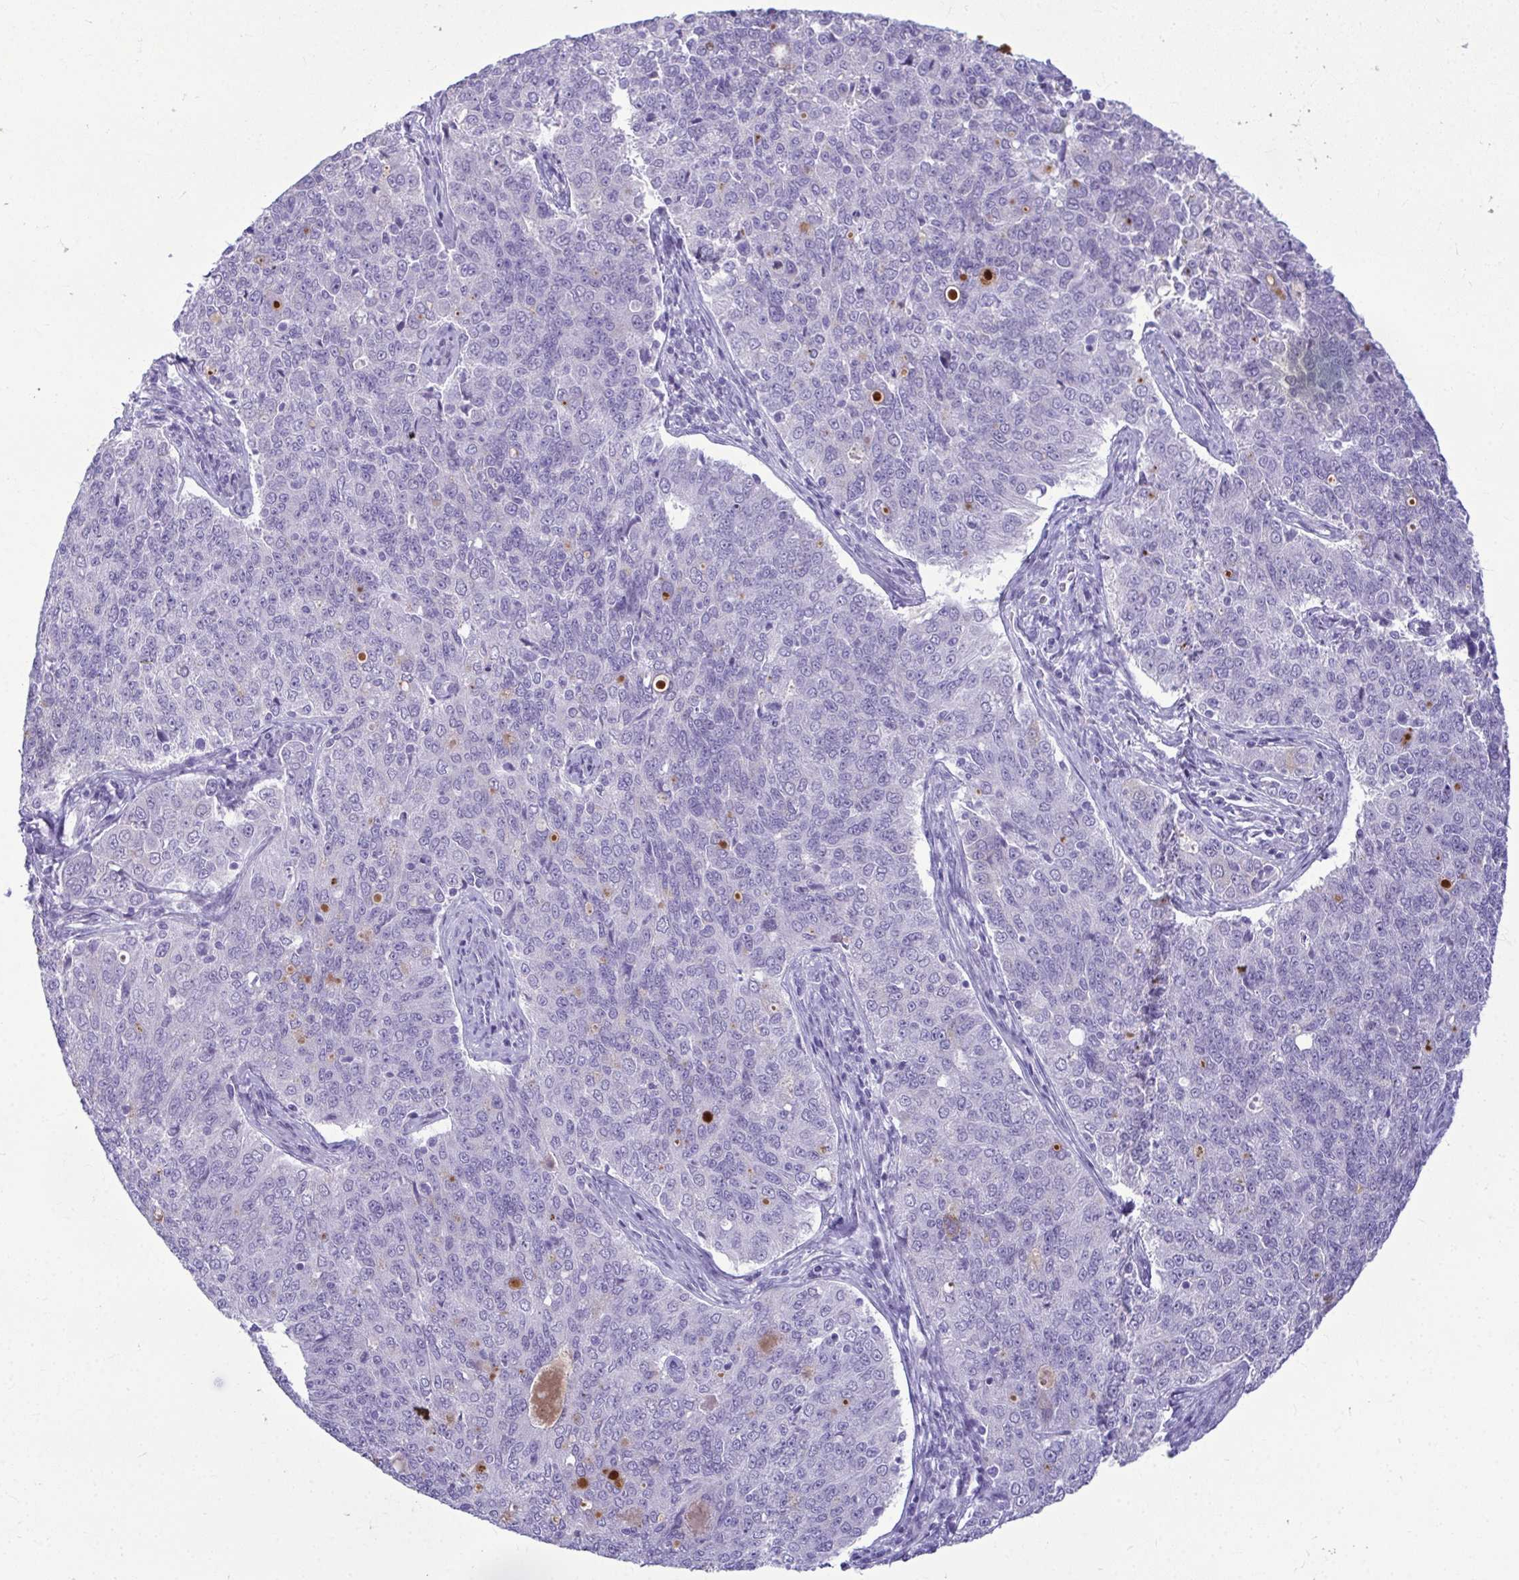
{"staining": {"intensity": "negative", "quantity": "none", "location": "none"}, "tissue": "endometrial cancer", "cell_type": "Tumor cells", "image_type": "cancer", "snomed": [{"axis": "morphology", "description": "Adenocarcinoma, NOS"}, {"axis": "topography", "description": "Endometrium"}], "caption": "High magnification brightfield microscopy of endometrial adenocarcinoma stained with DAB (brown) and counterstained with hematoxylin (blue): tumor cells show no significant positivity.", "gene": "SERPINI1", "patient": {"sex": "female", "age": 43}}